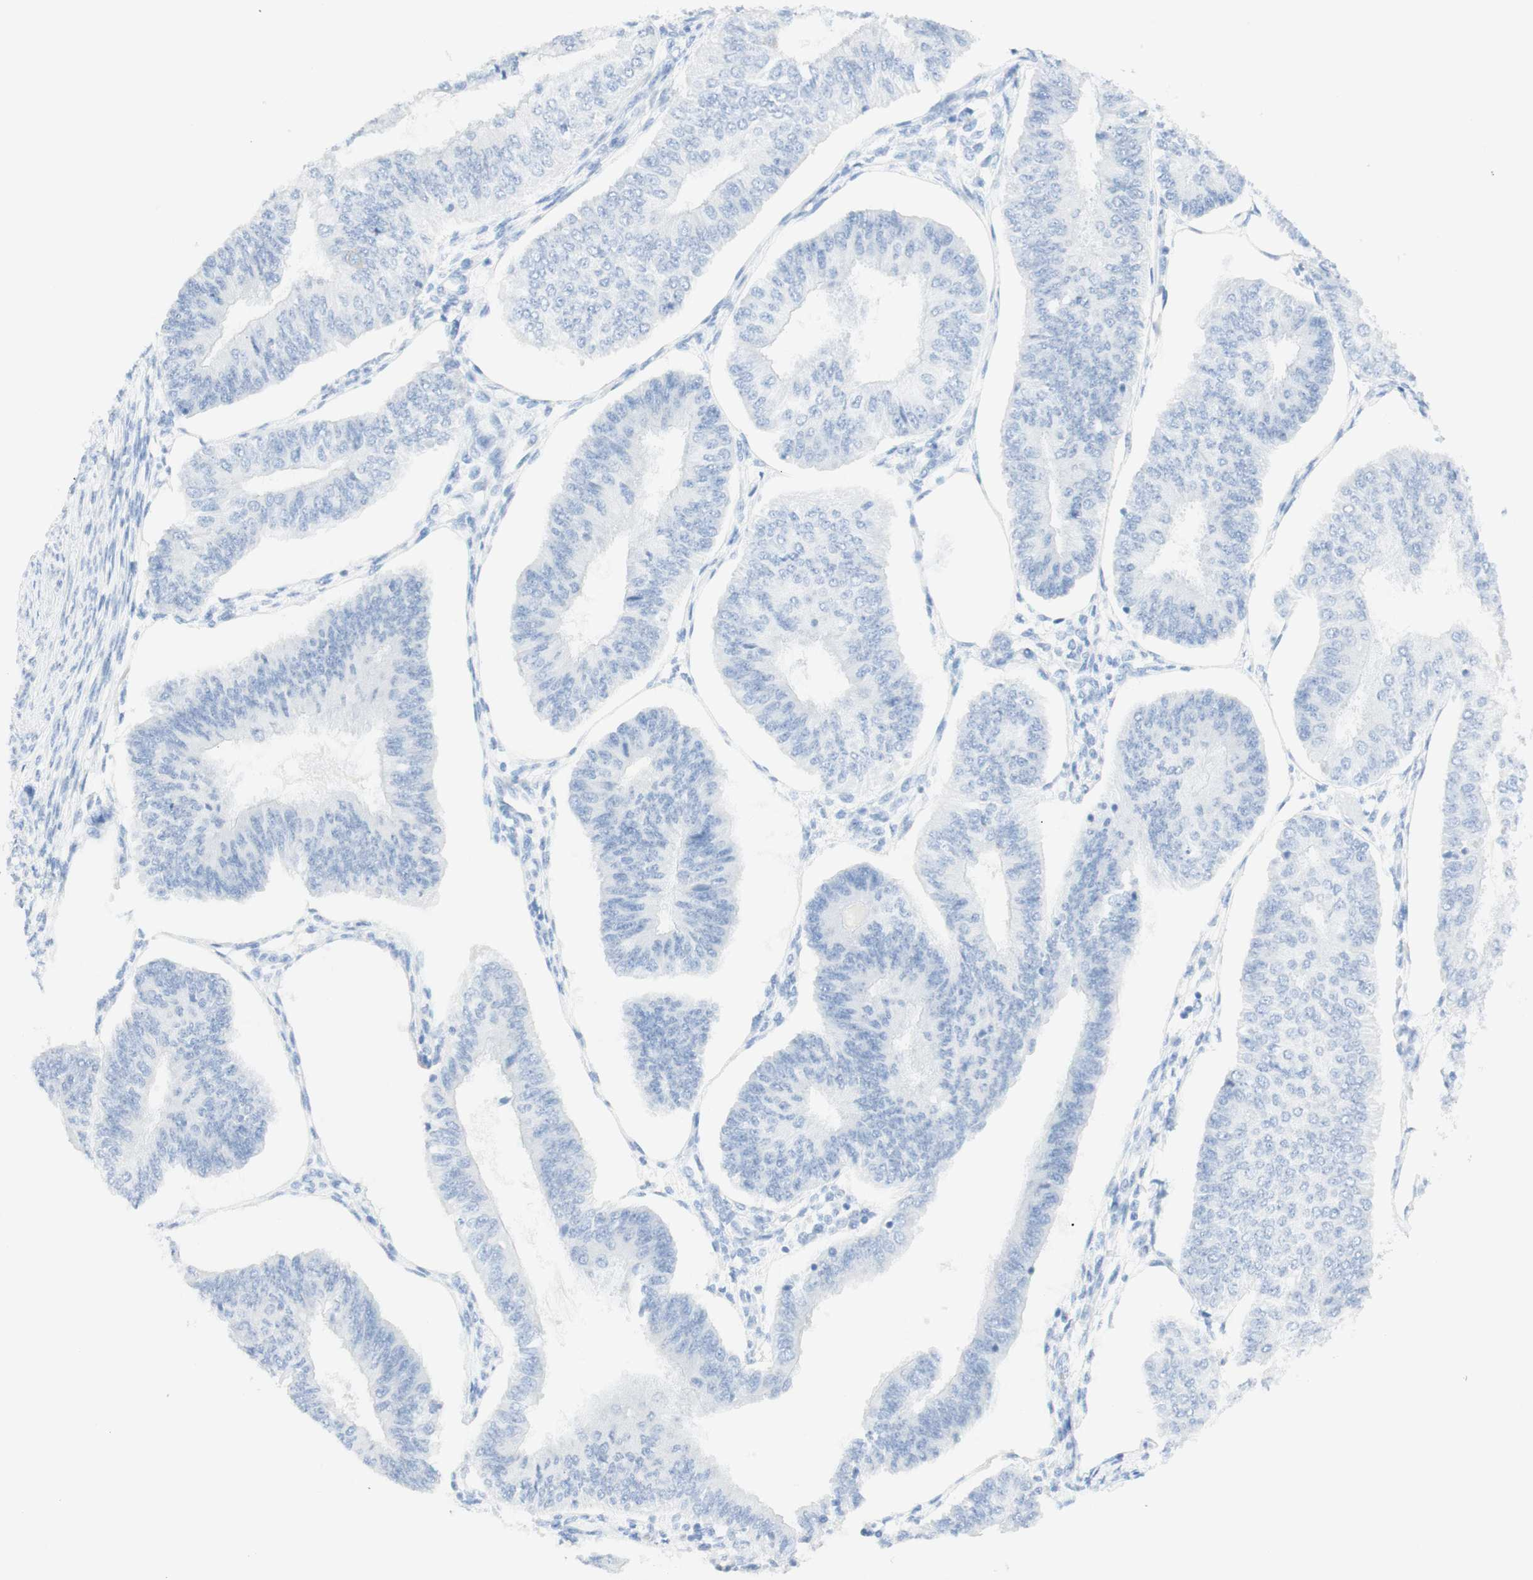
{"staining": {"intensity": "negative", "quantity": "none", "location": "none"}, "tissue": "endometrial cancer", "cell_type": "Tumor cells", "image_type": "cancer", "snomed": [{"axis": "morphology", "description": "Adenocarcinoma, NOS"}, {"axis": "topography", "description": "Endometrium"}], "caption": "Tumor cells show no significant protein expression in endometrial adenocarcinoma.", "gene": "TPO", "patient": {"sex": "female", "age": 58}}